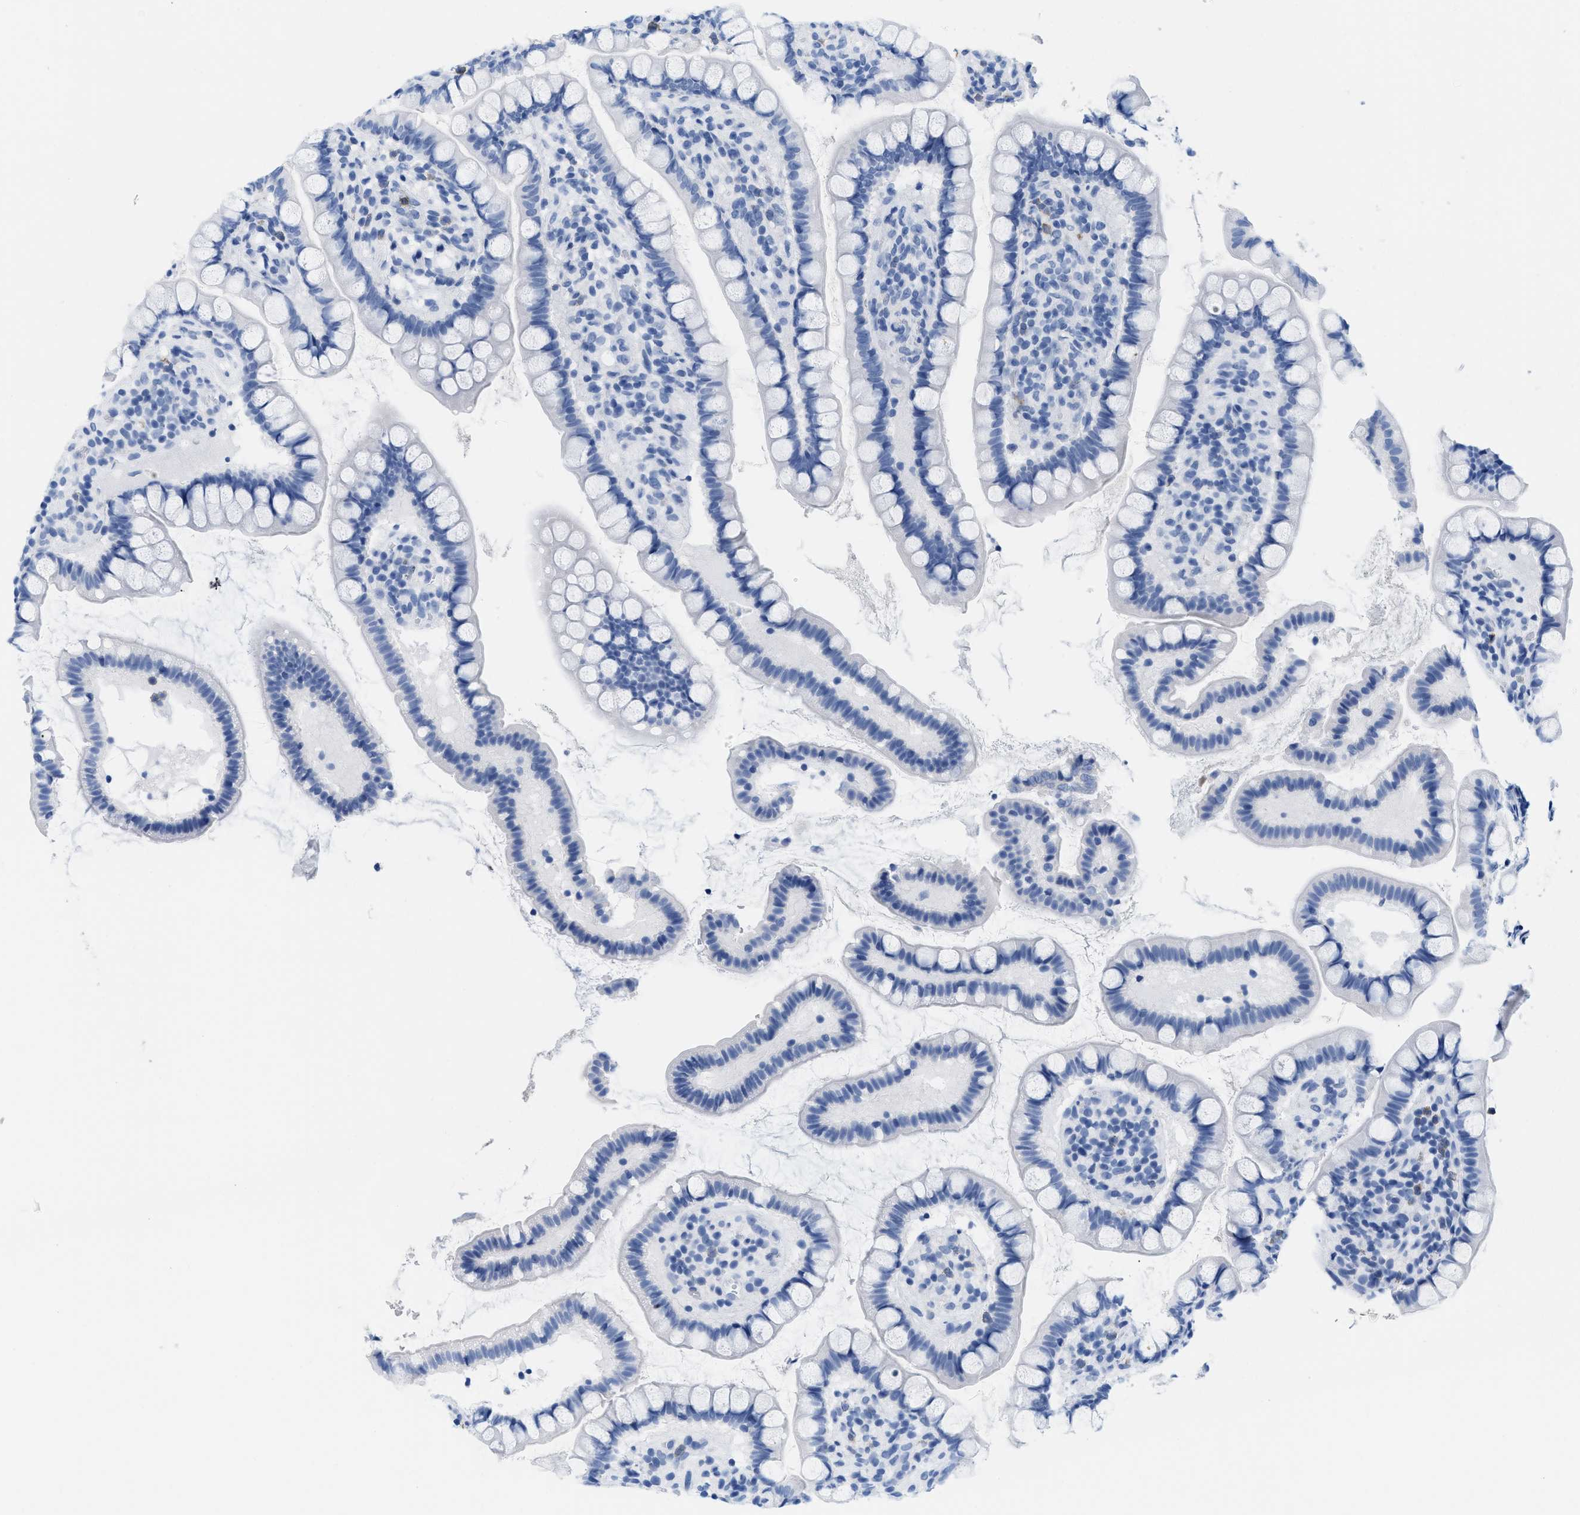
{"staining": {"intensity": "negative", "quantity": "none", "location": "none"}, "tissue": "small intestine", "cell_type": "Glandular cells", "image_type": "normal", "snomed": [{"axis": "morphology", "description": "Normal tissue, NOS"}, {"axis": "topography", "description": "Small intestine"}], "caption": "DAB (3,3'-diaminobenzidine) immunohistochemical staining of normal human small intestine reveals no significant positivity in glandular cells.", "gene": "CR1", "patient": {"sex": "female", "age": 84}}